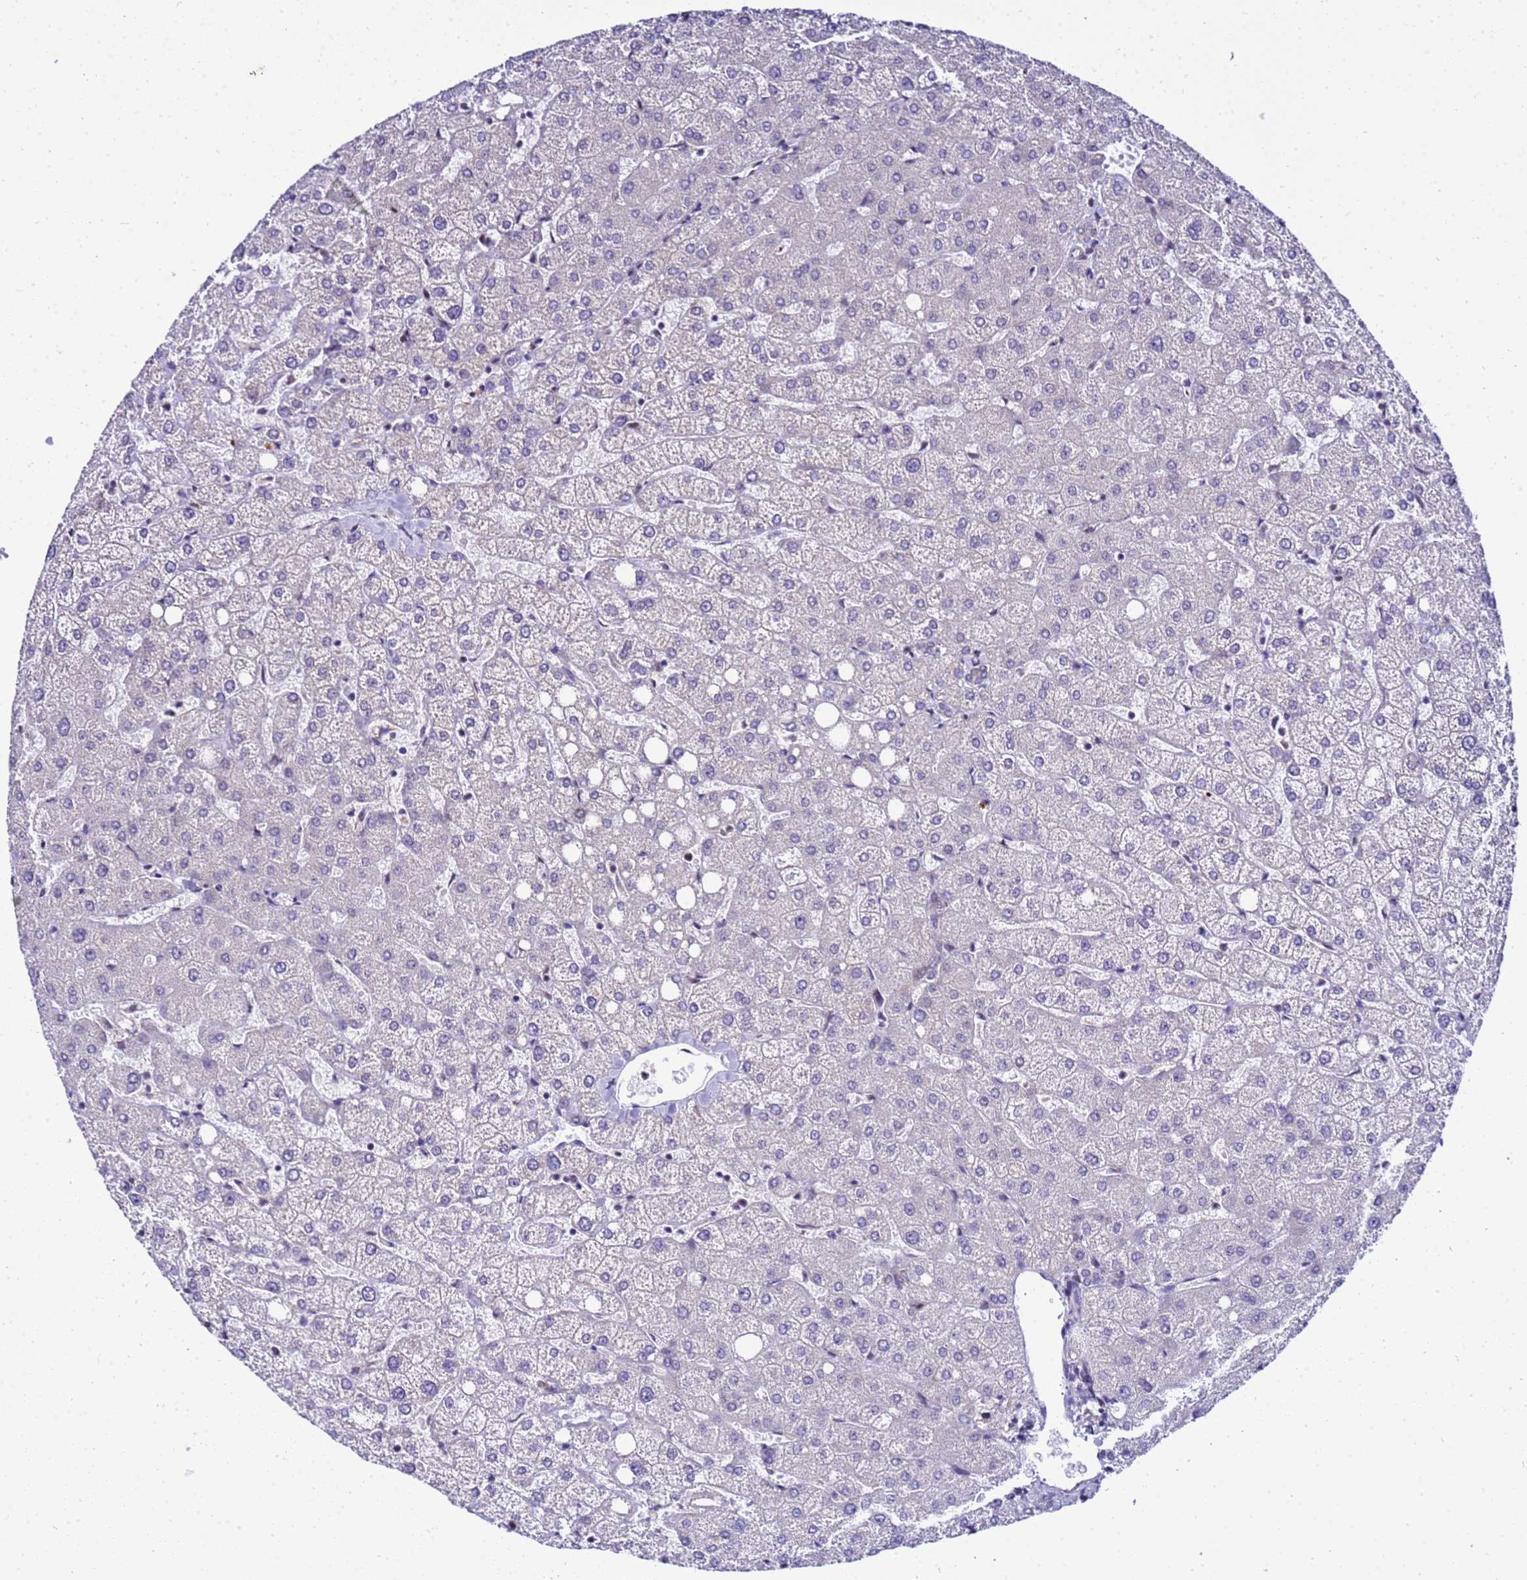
{"staining": {"intensity": "negative", "quantity": "none", "location": "none"}, "tissue": "liver", "cell_type": "Cholangiocytes", "image_type": "normal", "snomed": [{"axis": "morphology", "description": "Normal tissue, NOS"}, {"axis": "topography", "description": "Liver"}], "caption": "This is an immunohistochemistry (IHC) photomicrograph of benign human liver. There is no expression in cholangiocytes.", "gene": "SMN1", "patient": {"sex": "female", "age": 54}}